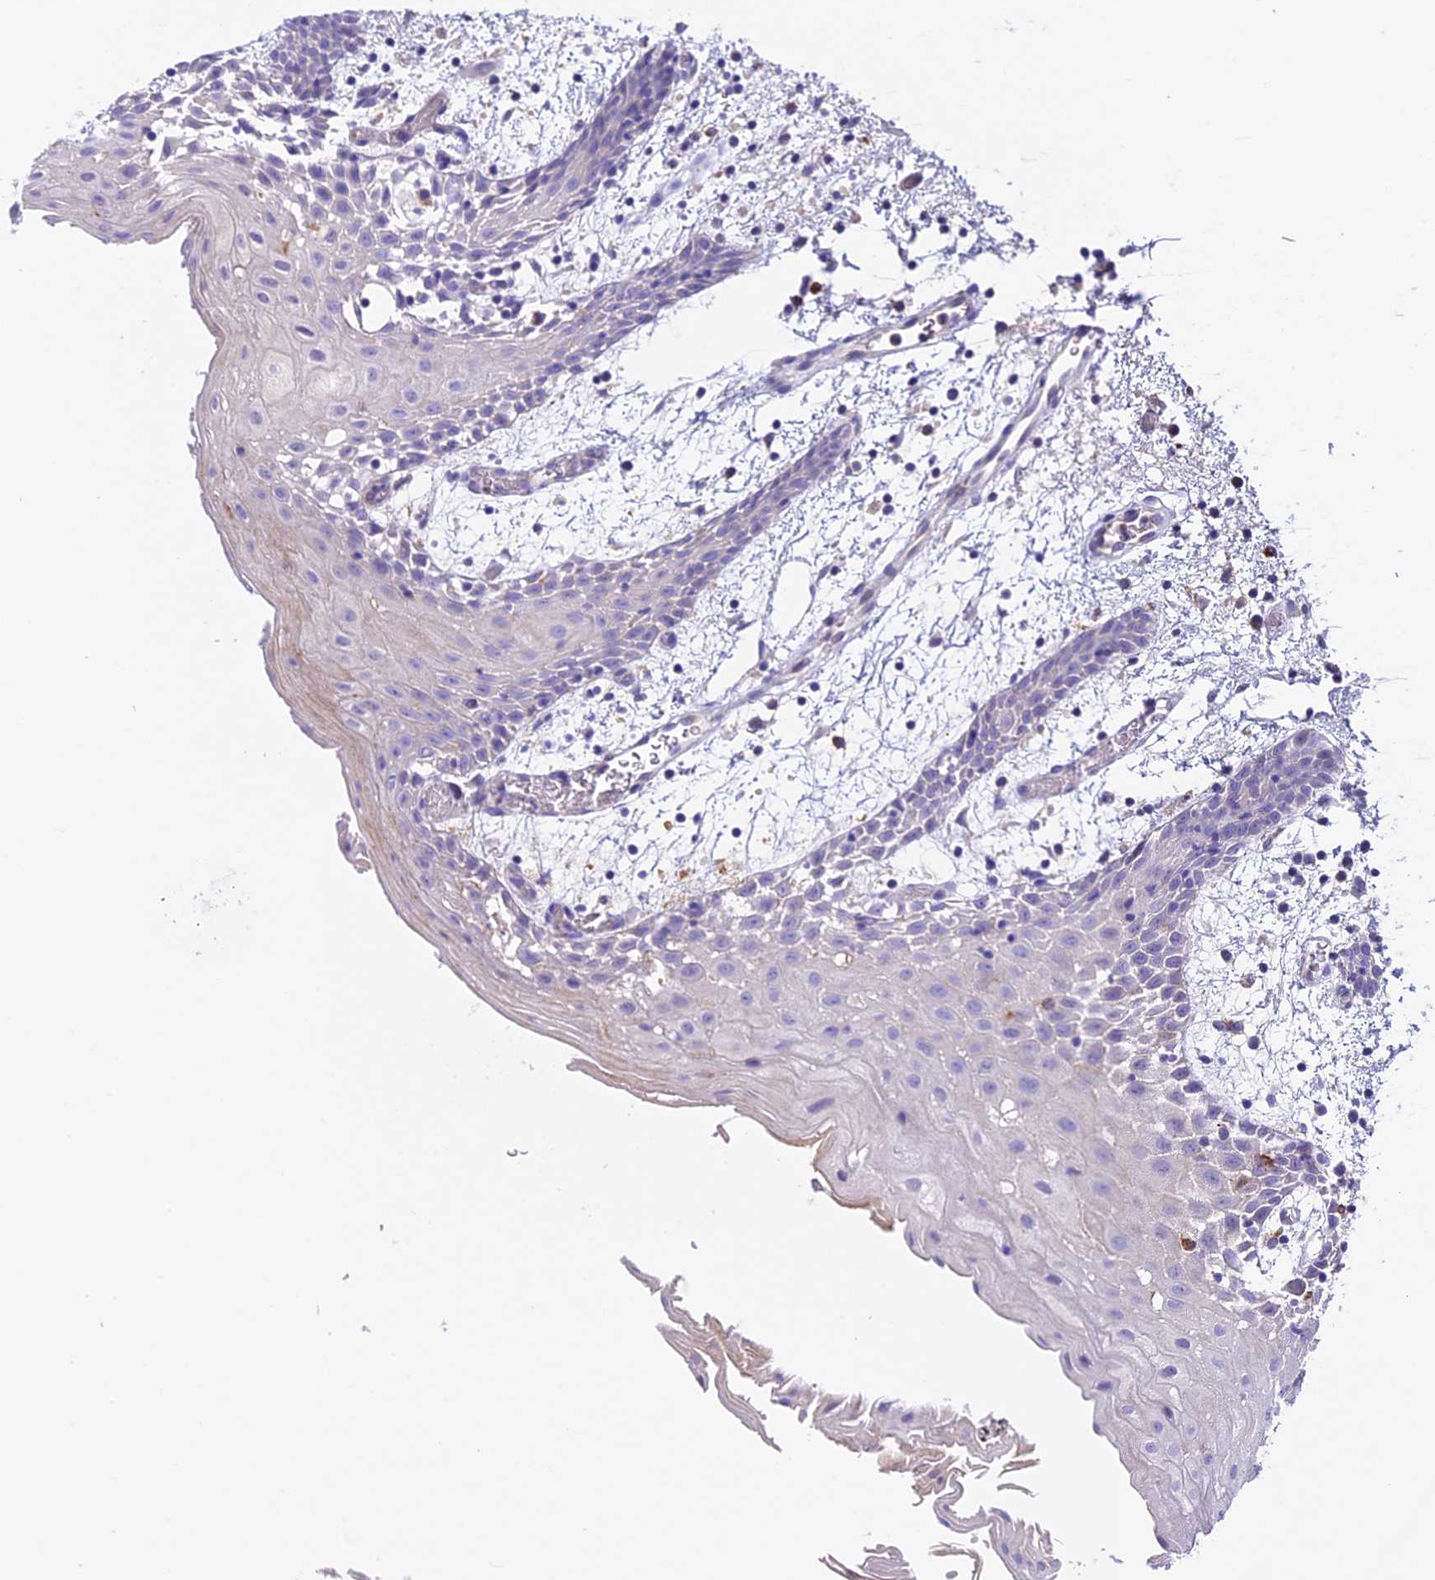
{"staining": {"intensity": "negative", "quantity": "none", "location": "none"}, "tissue": "oral mucosa", "cell_type": "Squamous epithelial cells", "image_type": "normal", "snomed": [{"axis": "morphology", "description": "Normal tissue, NOS"}, {"axis": "topography", "description": "Skeletal muscle"}, {"axis": "topography", "description": "Oral tissue"}, {"axis": "topography", "description": "Salivary gland"}, {"axis": "topography", "description": "Peripheral nerve tissue"}], "caption": "This is an immunohistochemistry (IHC) image of normal oral mucosa. There is no staining in squamous epithelial cells.", "gene": "NOD2", "patient": {"sex": "male", "age": 54}}